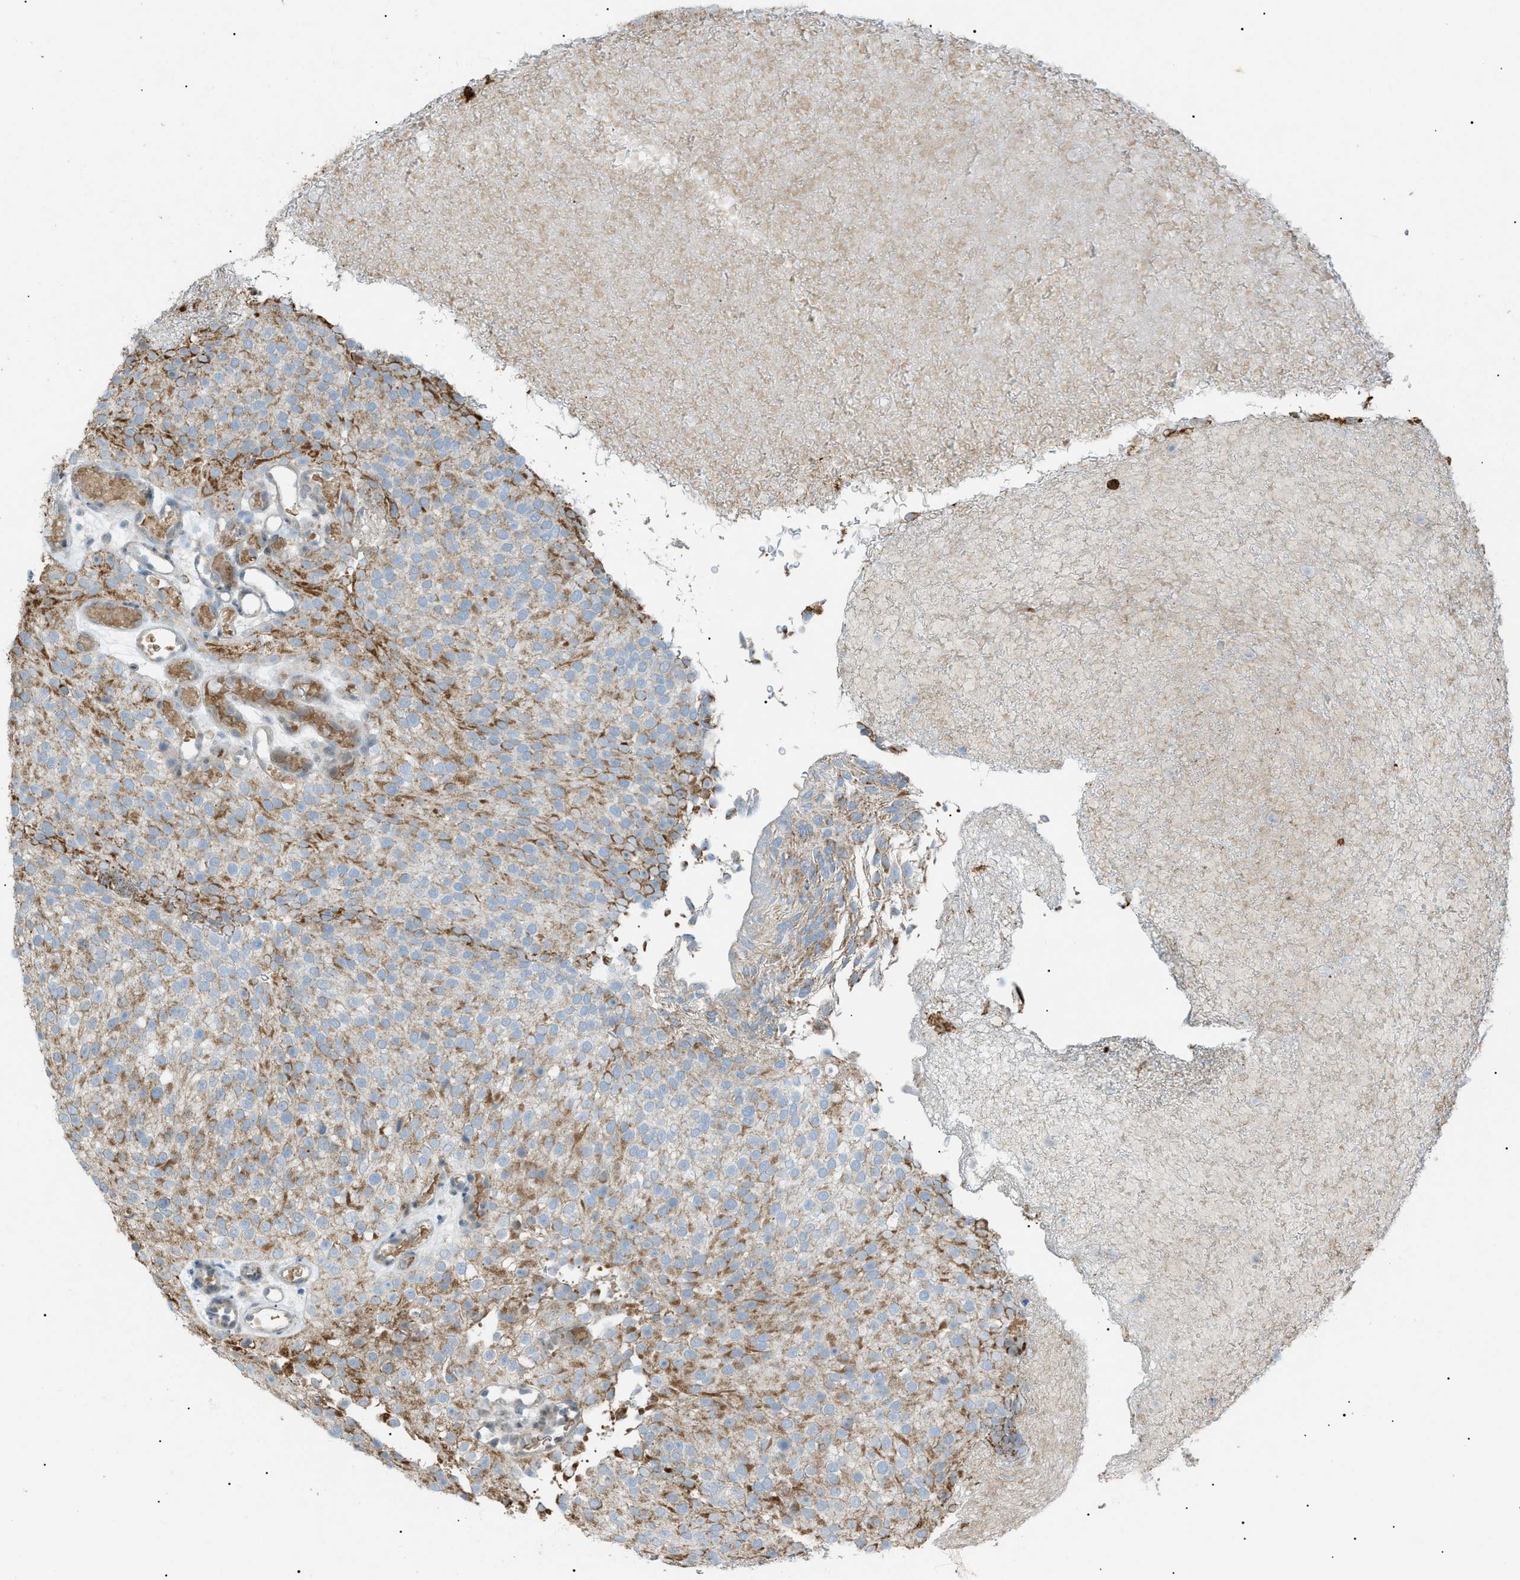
{"staining": {"intensity": "moderate", "quantity": "25%-75%", "location": "cytoplasmic/membranous"}, "tissue": "urothelial cancer", "cell_type": "Tumor cells", "image_type": "cancer", "snomed": [{"axis": "morphology", "description": "Urothelial carcinoma, Low grade"}, {"axis": "topography", "description": "Urinary bladder"}], "caption": "Moderate cytoplasmic/membranous expression for a protein is identified in approximately 25%-75% of tumor cells of urothelial cancer using immunohistochemistry.", "gene": "ZNF516", "patient": {"sex": "male", "age": 78}}